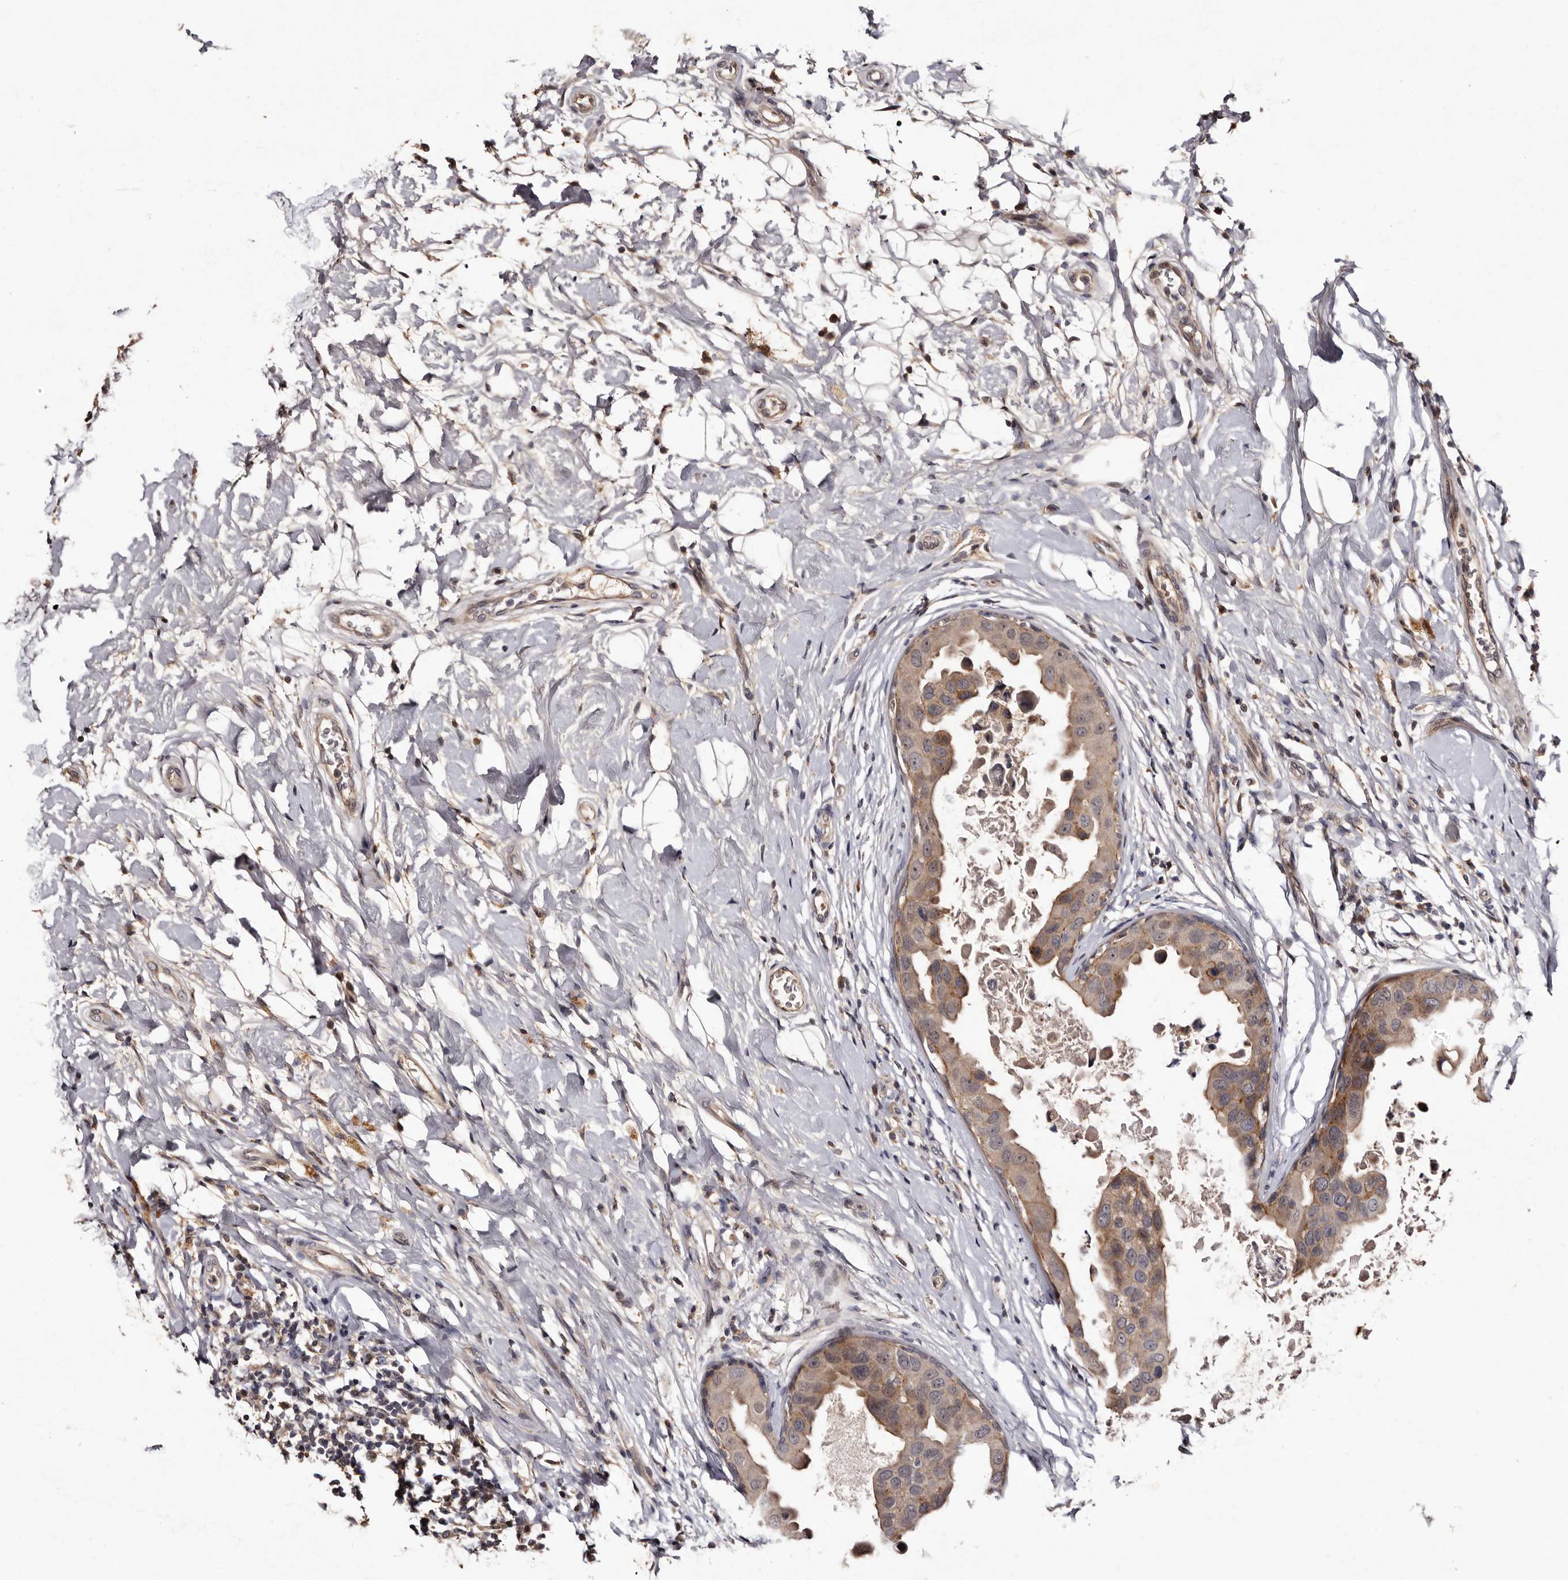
{"staining": {"intensity": "moderate", "quantity": ">75%", "location": "cytoplasmic/membranous"}, "tissue": "breast cancer", "cell_type": "Tumor cells", "image_type": "cancer", "snomed": [{"axis": "morphology", "description": "Duct carcinoma"}, {"axis": "topography", "description": "Breast"}], "caption": "The immunohistochemical stain labels moderate cytoplasmic/membranous expression in tumor cells of breast invasive ductal carcinoma tissue.", "gene": "LANCL2", "patient": {"sex": "female", "age": 27}}